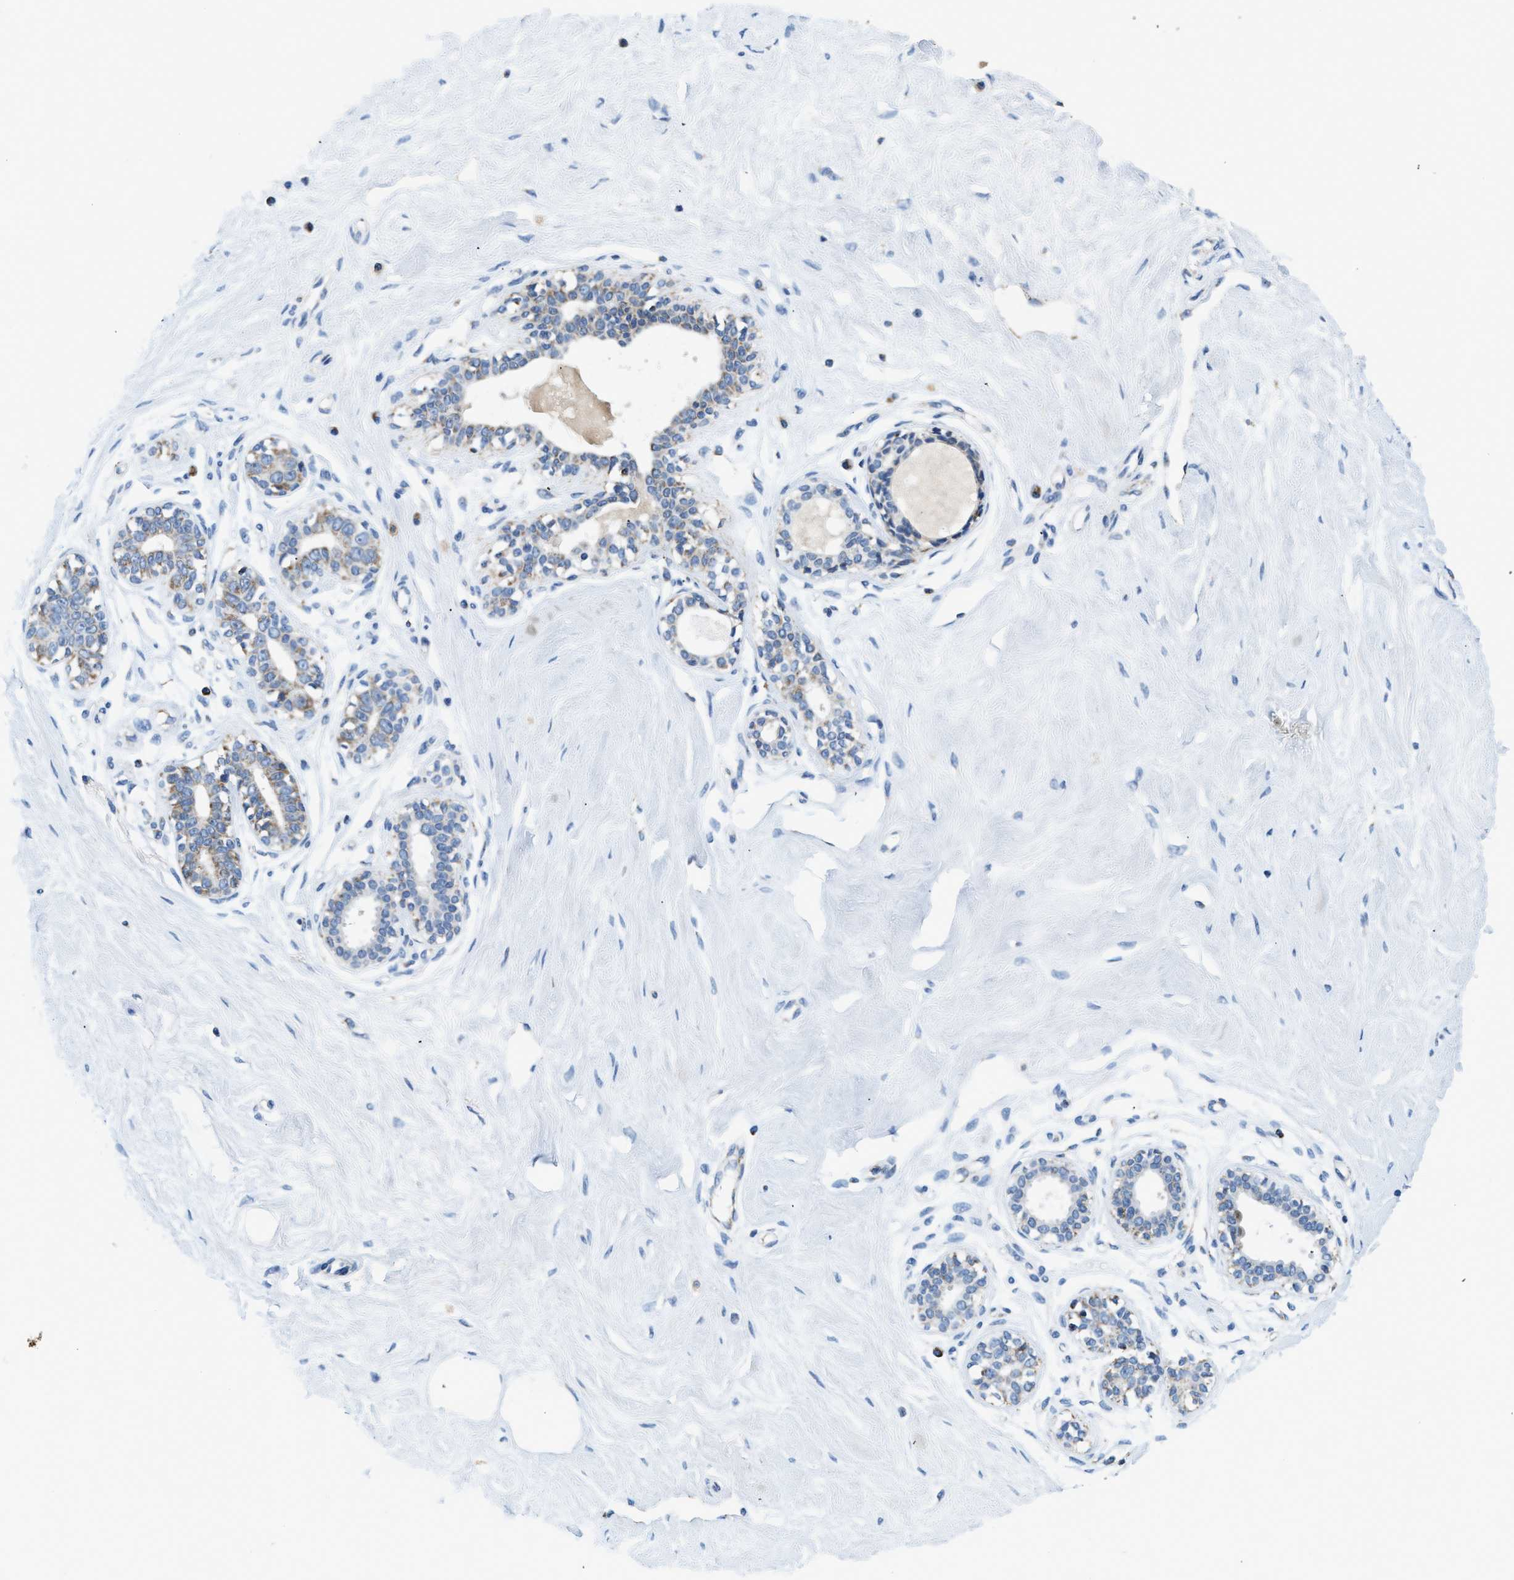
{"staining": {"intensity": "negative", "quantity": "none", "location": "none"}, "tissue": "breast", "cell_type": "Adipocytes", "image_type": "normal", "snomed": [{"axis": "morphology", "description": "Normal tissue, NOS"}, {"axis": "topography", "description": "Breast"}], "caption": "DAB immunohistochemical staining of normal human breast shows no significant positivity in adipocytes. The staining was performed using DAB to visualize the protein expression in brown, while the nuclei were stained in blue with hematoxylin (Magnification: 20x).", "gene": "SFXN1", "patient": {"sex": "female", "age": 23}}